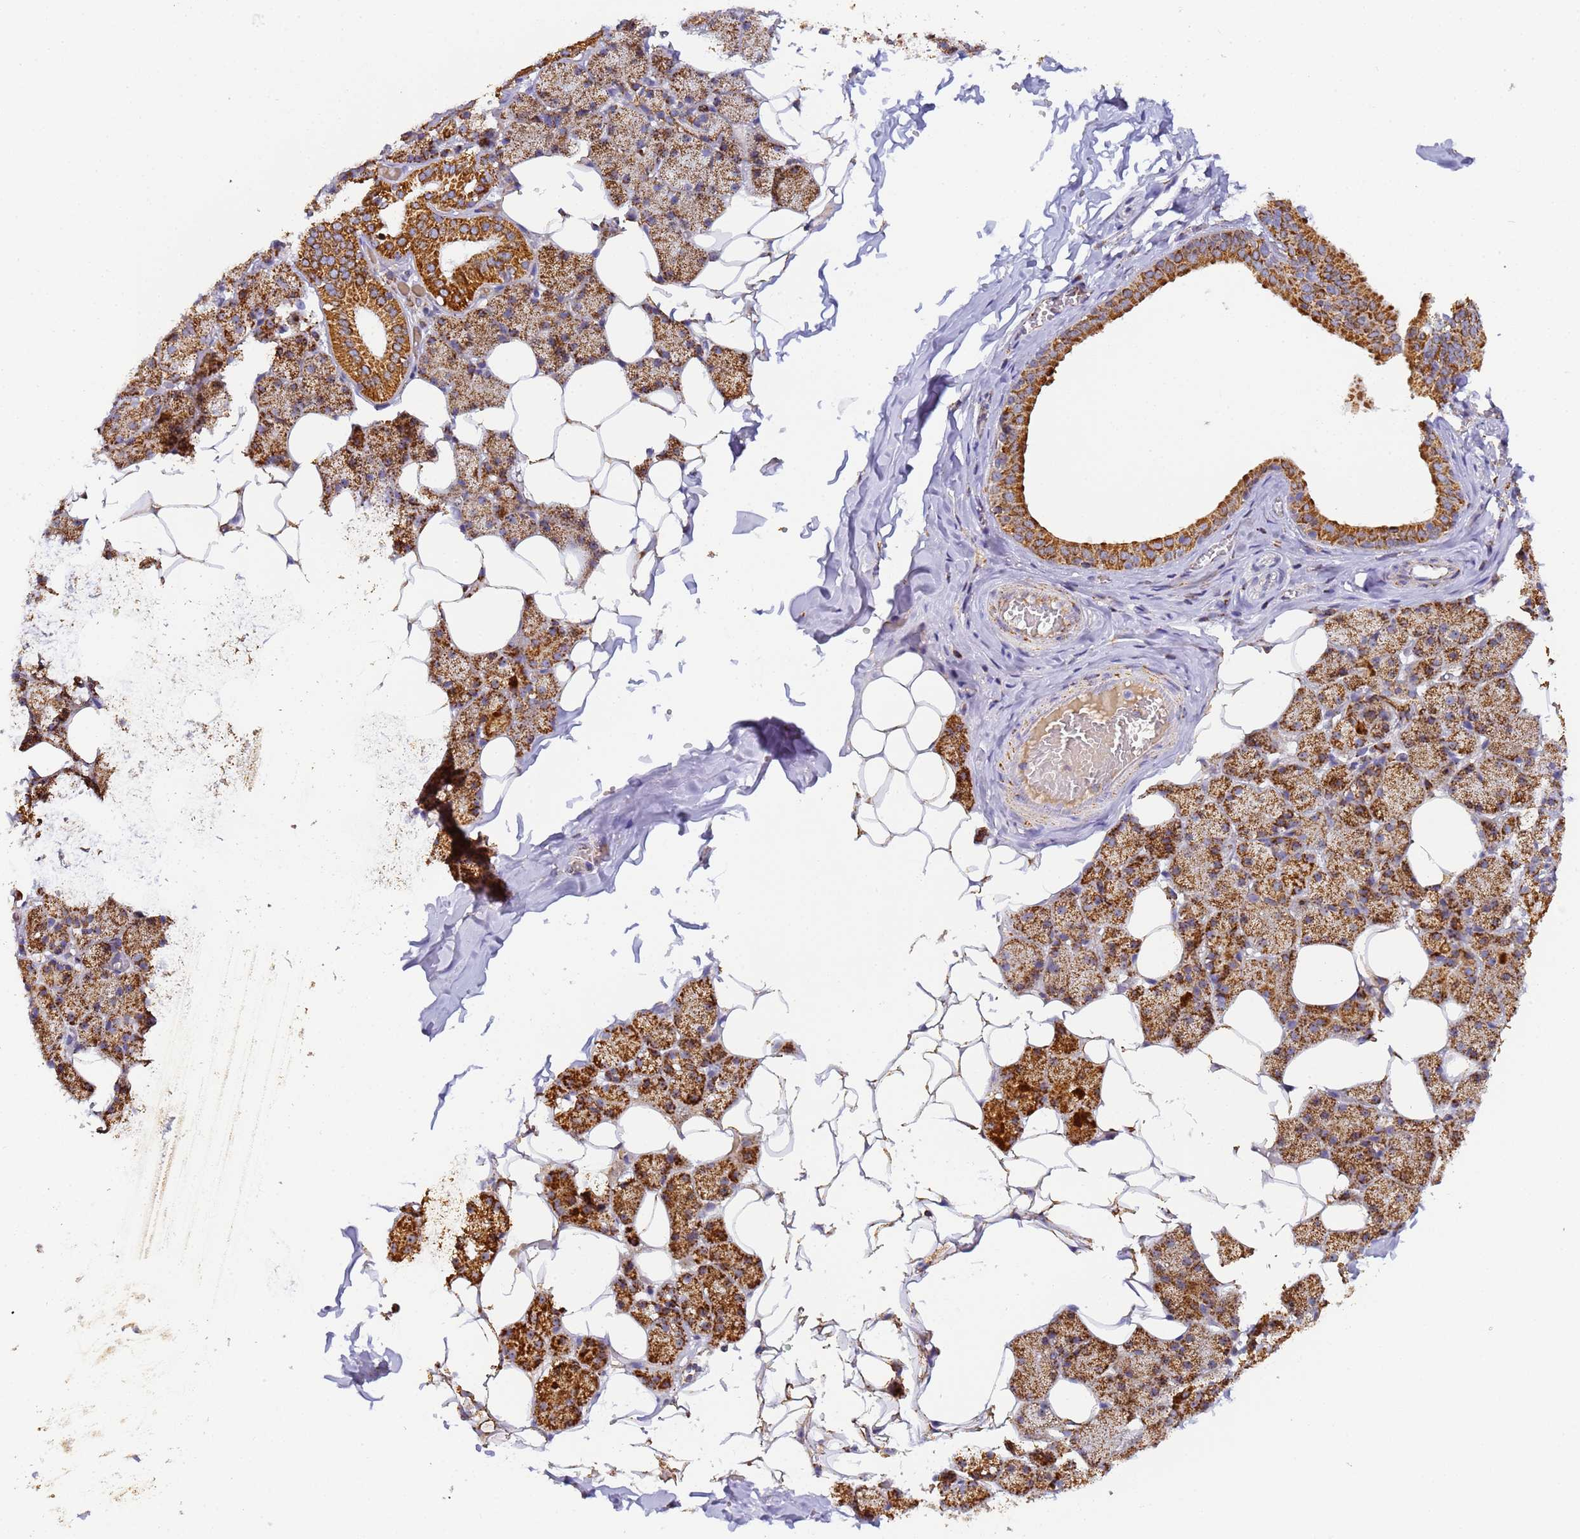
{"staining": {"intensity": "strong", "quantity": ">75%", "location": "cytoplasmic/membranous"}, "tissue": "salivary gland", "cell_type": "Glandular cells", "image_type": "normal", "snomed": [{"axis": "morphology", "description": "Normal tissue, NOS"}, {"axis": "topography", "description": "Salivary gland"}], "caption": "This micrograph displays immunohistochemistry staining of unremarkable salivary gland, with high strong cytoplasmic/membranous staining in about >75% of glandular cells.", "gene": "FRG2B", "patient": {"sex": "female", "age": 33}}